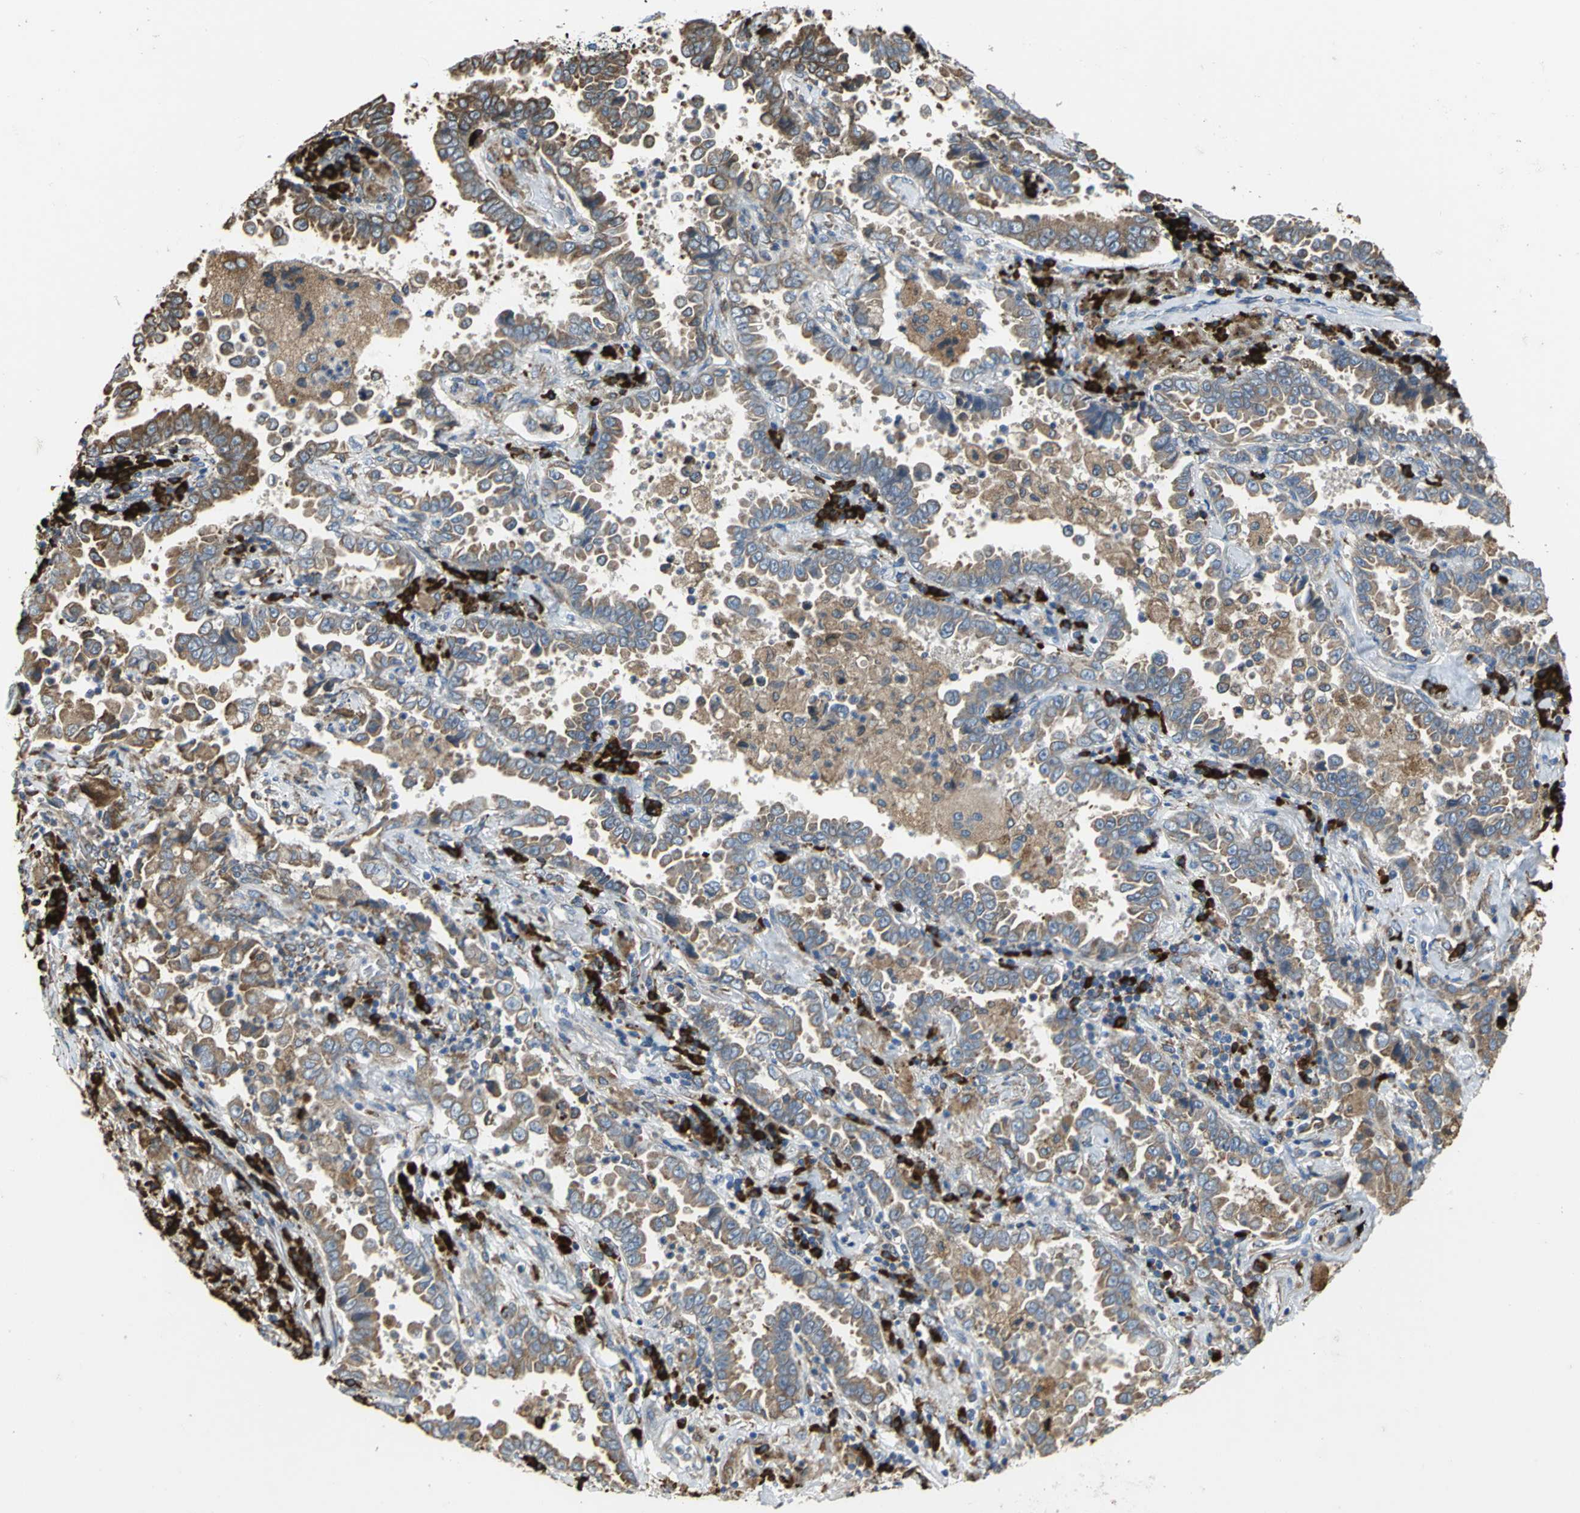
{"staining": {"intensity": "weak", "quantity": ">75%", "location": "cytoplasmic/membranous"}, "tissue": "lung cancer", "cell_type": "Tumor cells", "image_type": "cancer", "snomed": [{"axis": "morphology", "description": "Normal tissue, NOS"}, {"axis": "morphology", "description": "Inflammation, NOS"}, {"axis": "morphology", "description": "Adenocarcinoma, NOS"}, {"axis": "topography", "description": "Lung"}], "caption": "DAB immunohistochemical staining of human lung cancer exhibits weak cytoplasmic/membranous protein expression in about >75% of tumor cells.", "gene": "SDF2L1", "patient": {"sex": "female", "age": 64}}